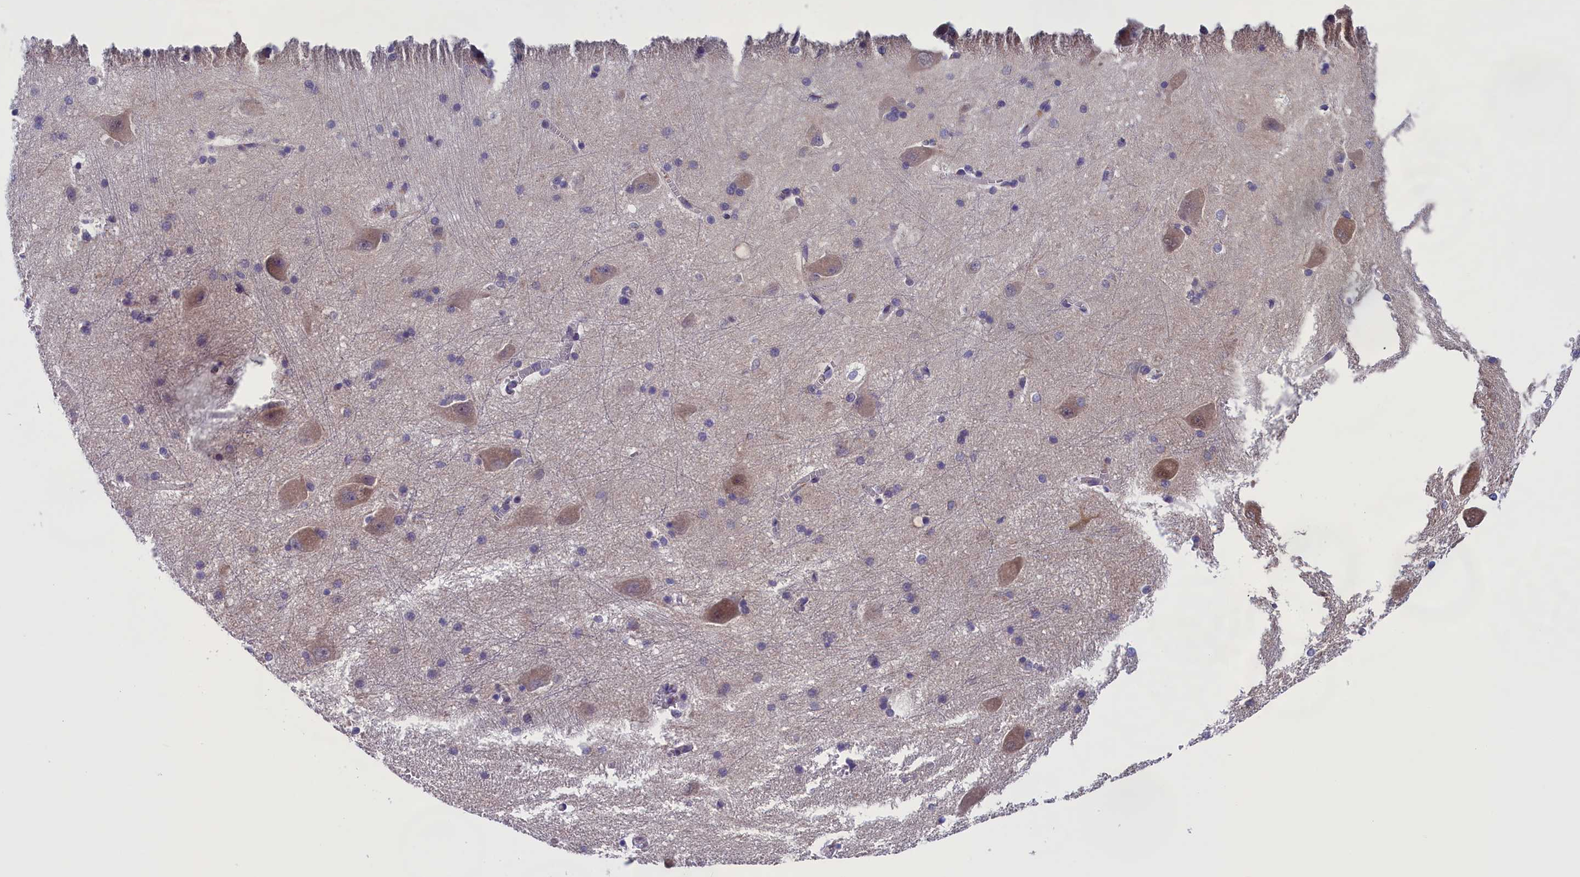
{"staining": {"intensity": "moderate", "quantity": "<25%", "location": "nuclear"}, "tissue": "caudate", "cell_type": "Glial cells", "image_type": "normal", "snomed": [{"axis": "morphology", "description": "Normal tissue, NOS"}, {"axis": "topography", "description": "Lateral ventricle wall"}], "caption": "Immunohistochemical staining of benign caudate shows moderate nuclear protein positivity in about <25% of glial cells.", "gene": "ABCC8", "patient": {"sex": "male", "age": 37}}